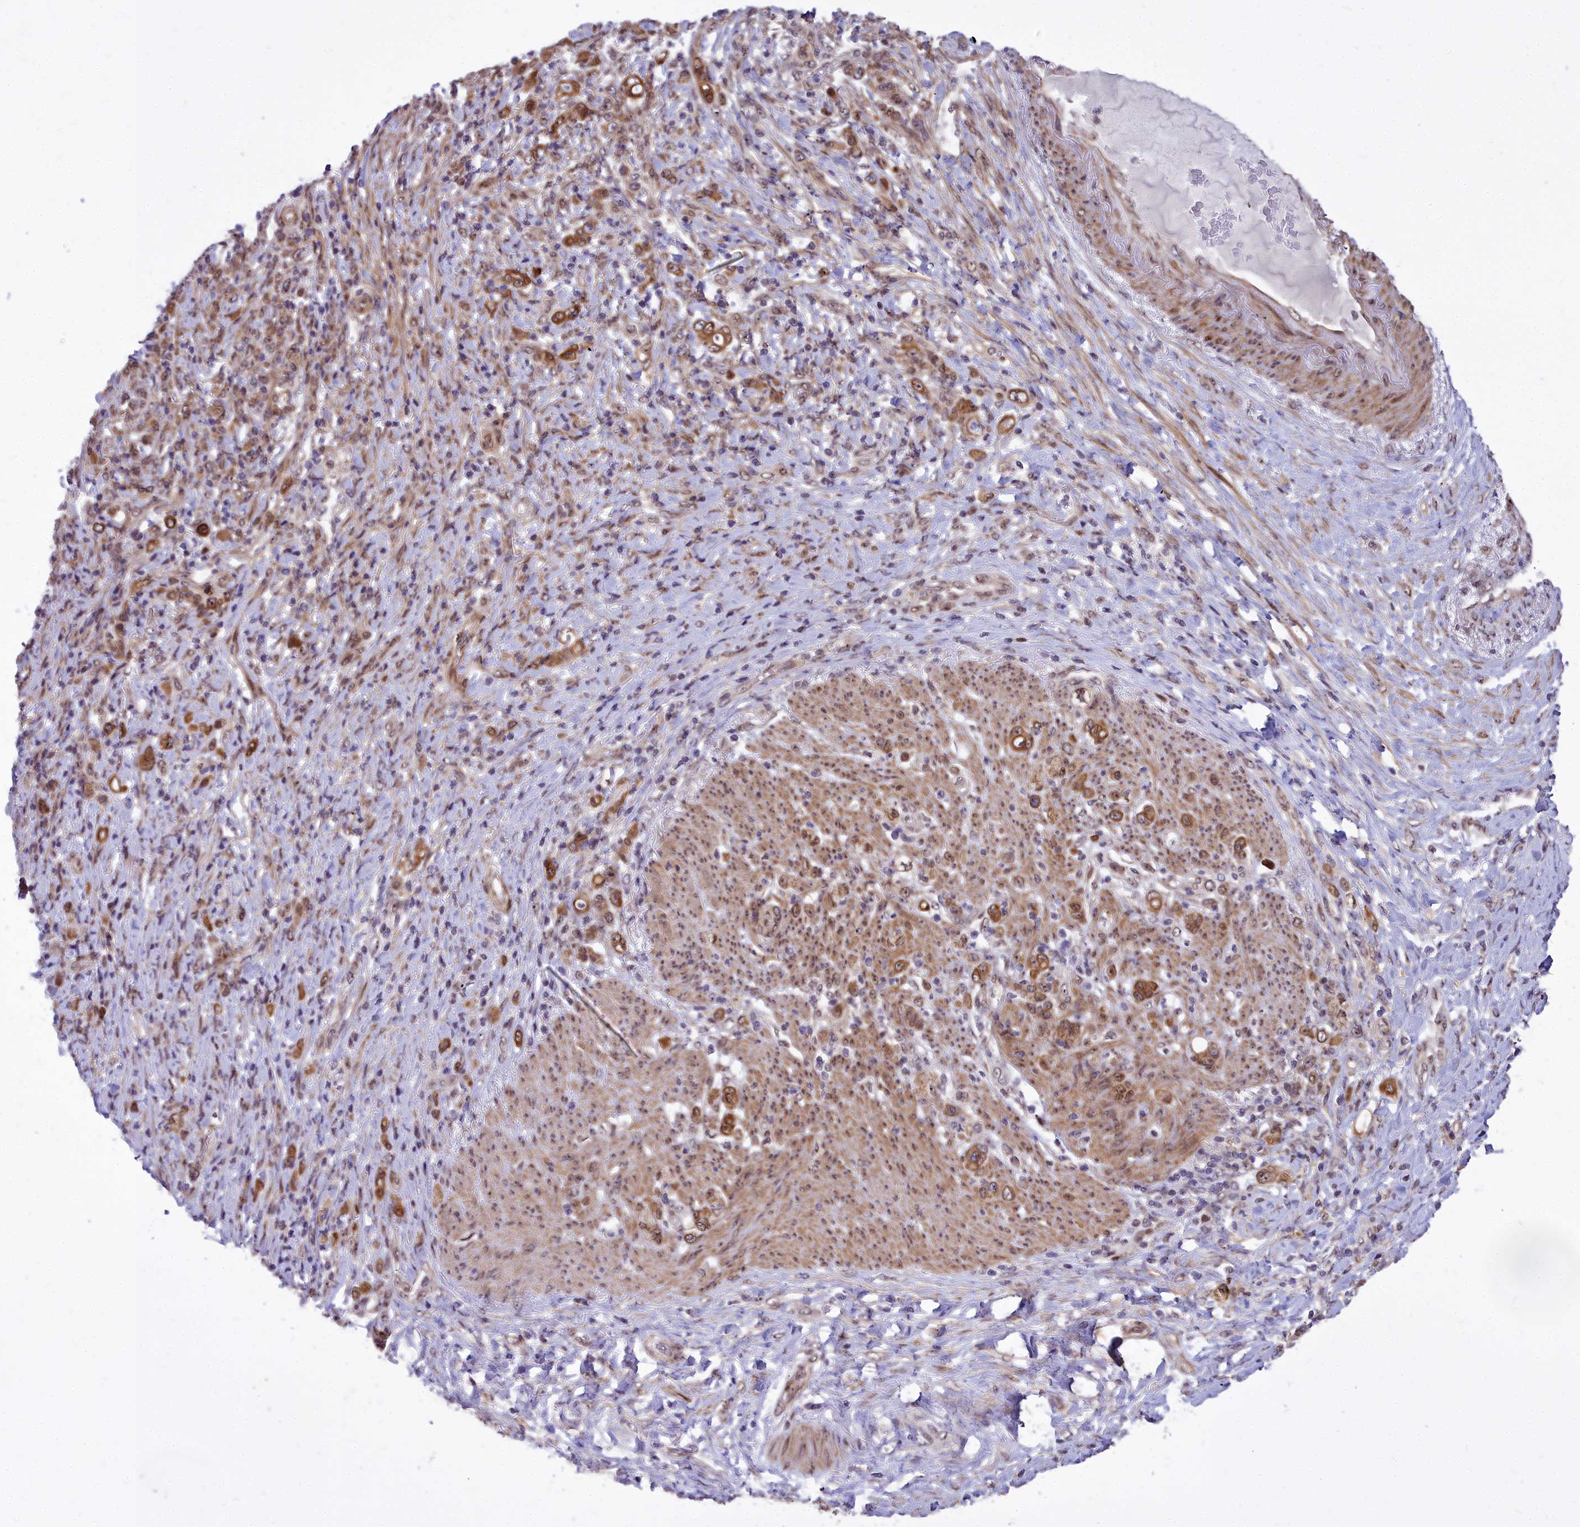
{"staining": {"intensity": "moderate", "quantity": ">75%", "location": "cytoplasmic/membranous"}, "tissue": "stomach cancer", "cell_type": "Tumor cells", "image_type": "cancer", "snomed": [{"axis": "morphology", "description": "Normal tissue, NOS"}, {"axis": "morphology", "description": "Adenocarcinoma, NOS"}, {"axis": "topography", "description": "Stomach"}], "caption": "Moderate cytoplasmic/membranous positivity is identified in approximately >75% of tumor cells in stomach cancer.", "gene": "ABCB8", "patient": {"sex": "female", "age": 79}}